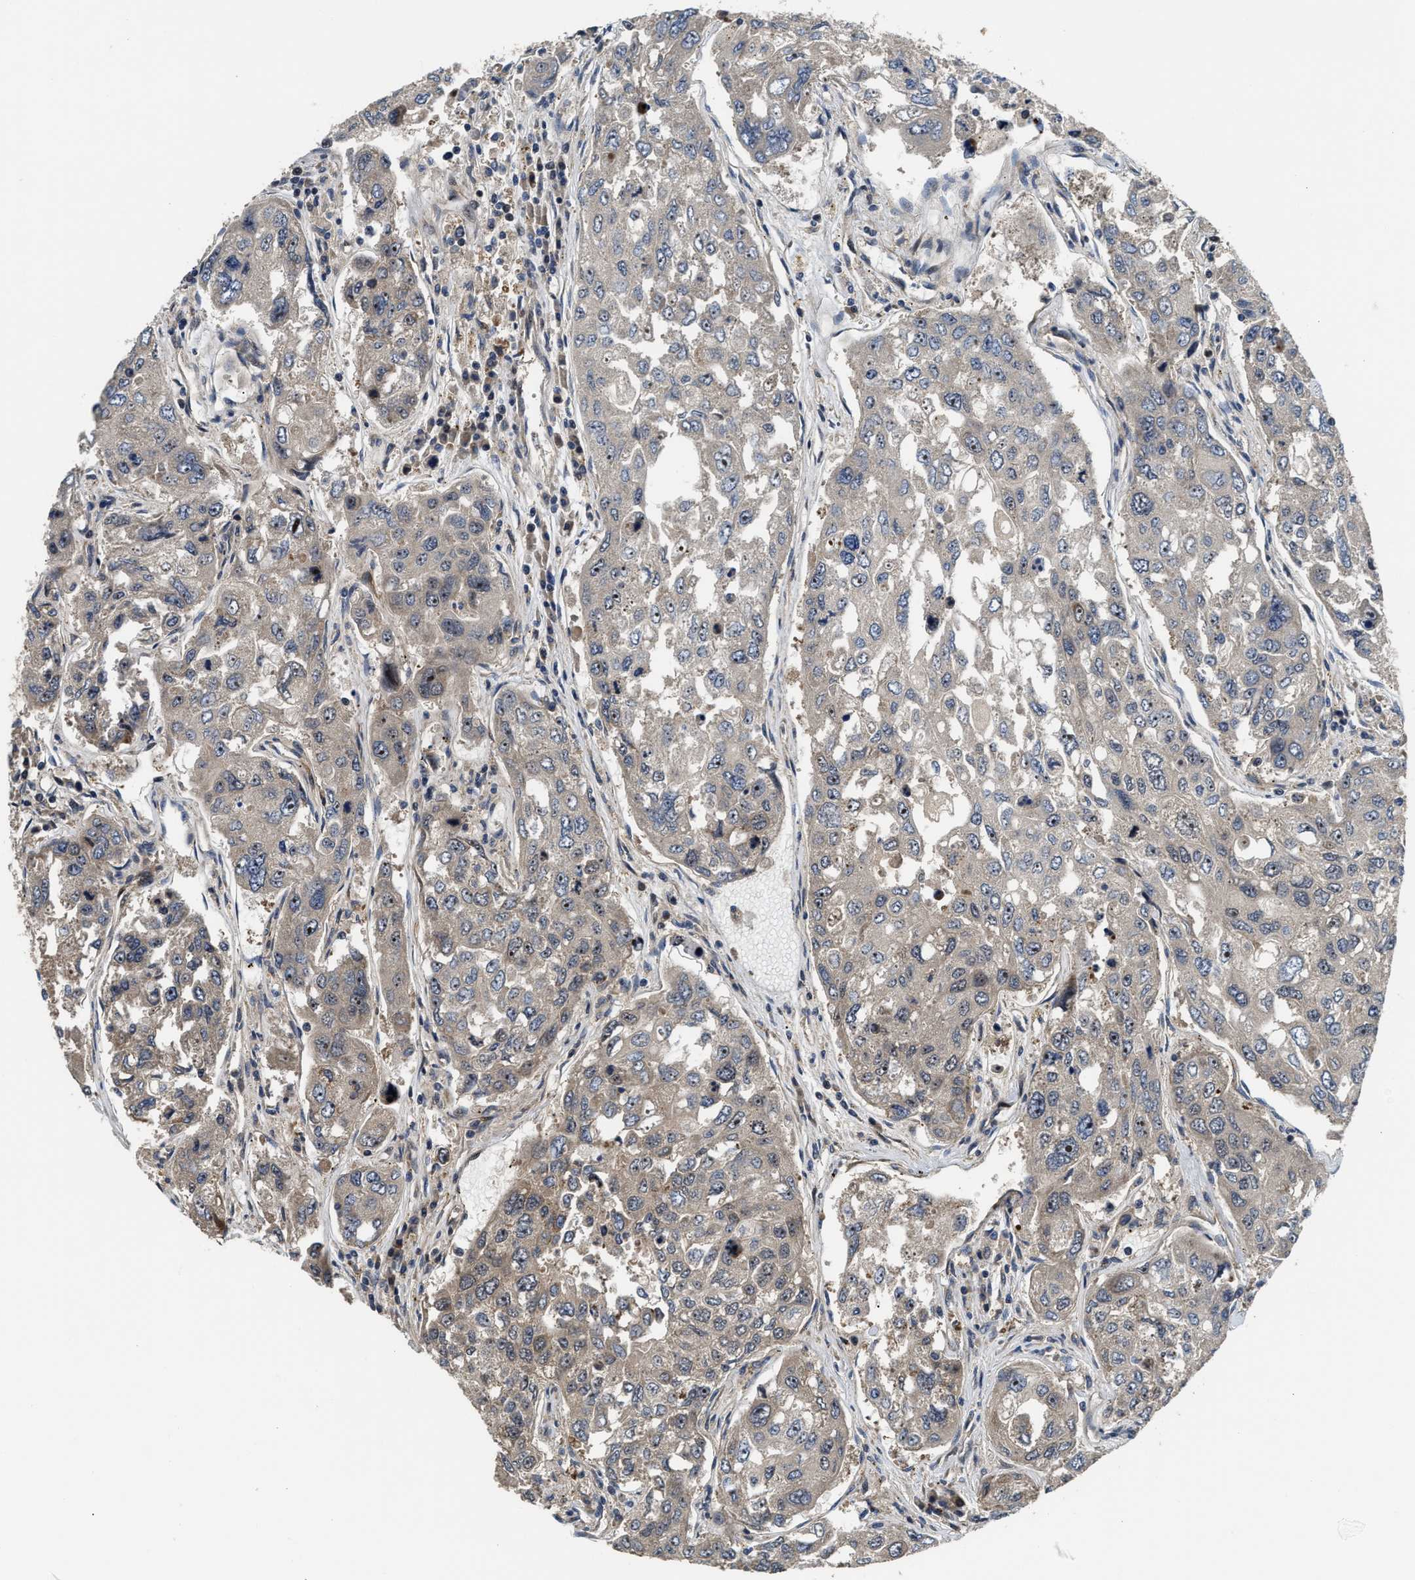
{"staining": {"intensity": "negative", "quantity": "none", "location": "none"}, "tissue": "urothelial cancer", "cell_type": "Tumor cells", "image_type": "cancer", "snomed": [{"axis": "morphology", "description": "Urothelial carcinoma, High grade"}, {"axis": "topography", "description": "Lymph node"}, {"axis": "topography", "description": "Urinary bladder"}], "caption": "There is no significant staining in tumor cells of urothelial carcinoma (high-grade). (DAB IHC visualized using brightfield microscopy, high magnification).", "gene": "ALDH3A2", "patient": {"sex": "male", "age": 51}}